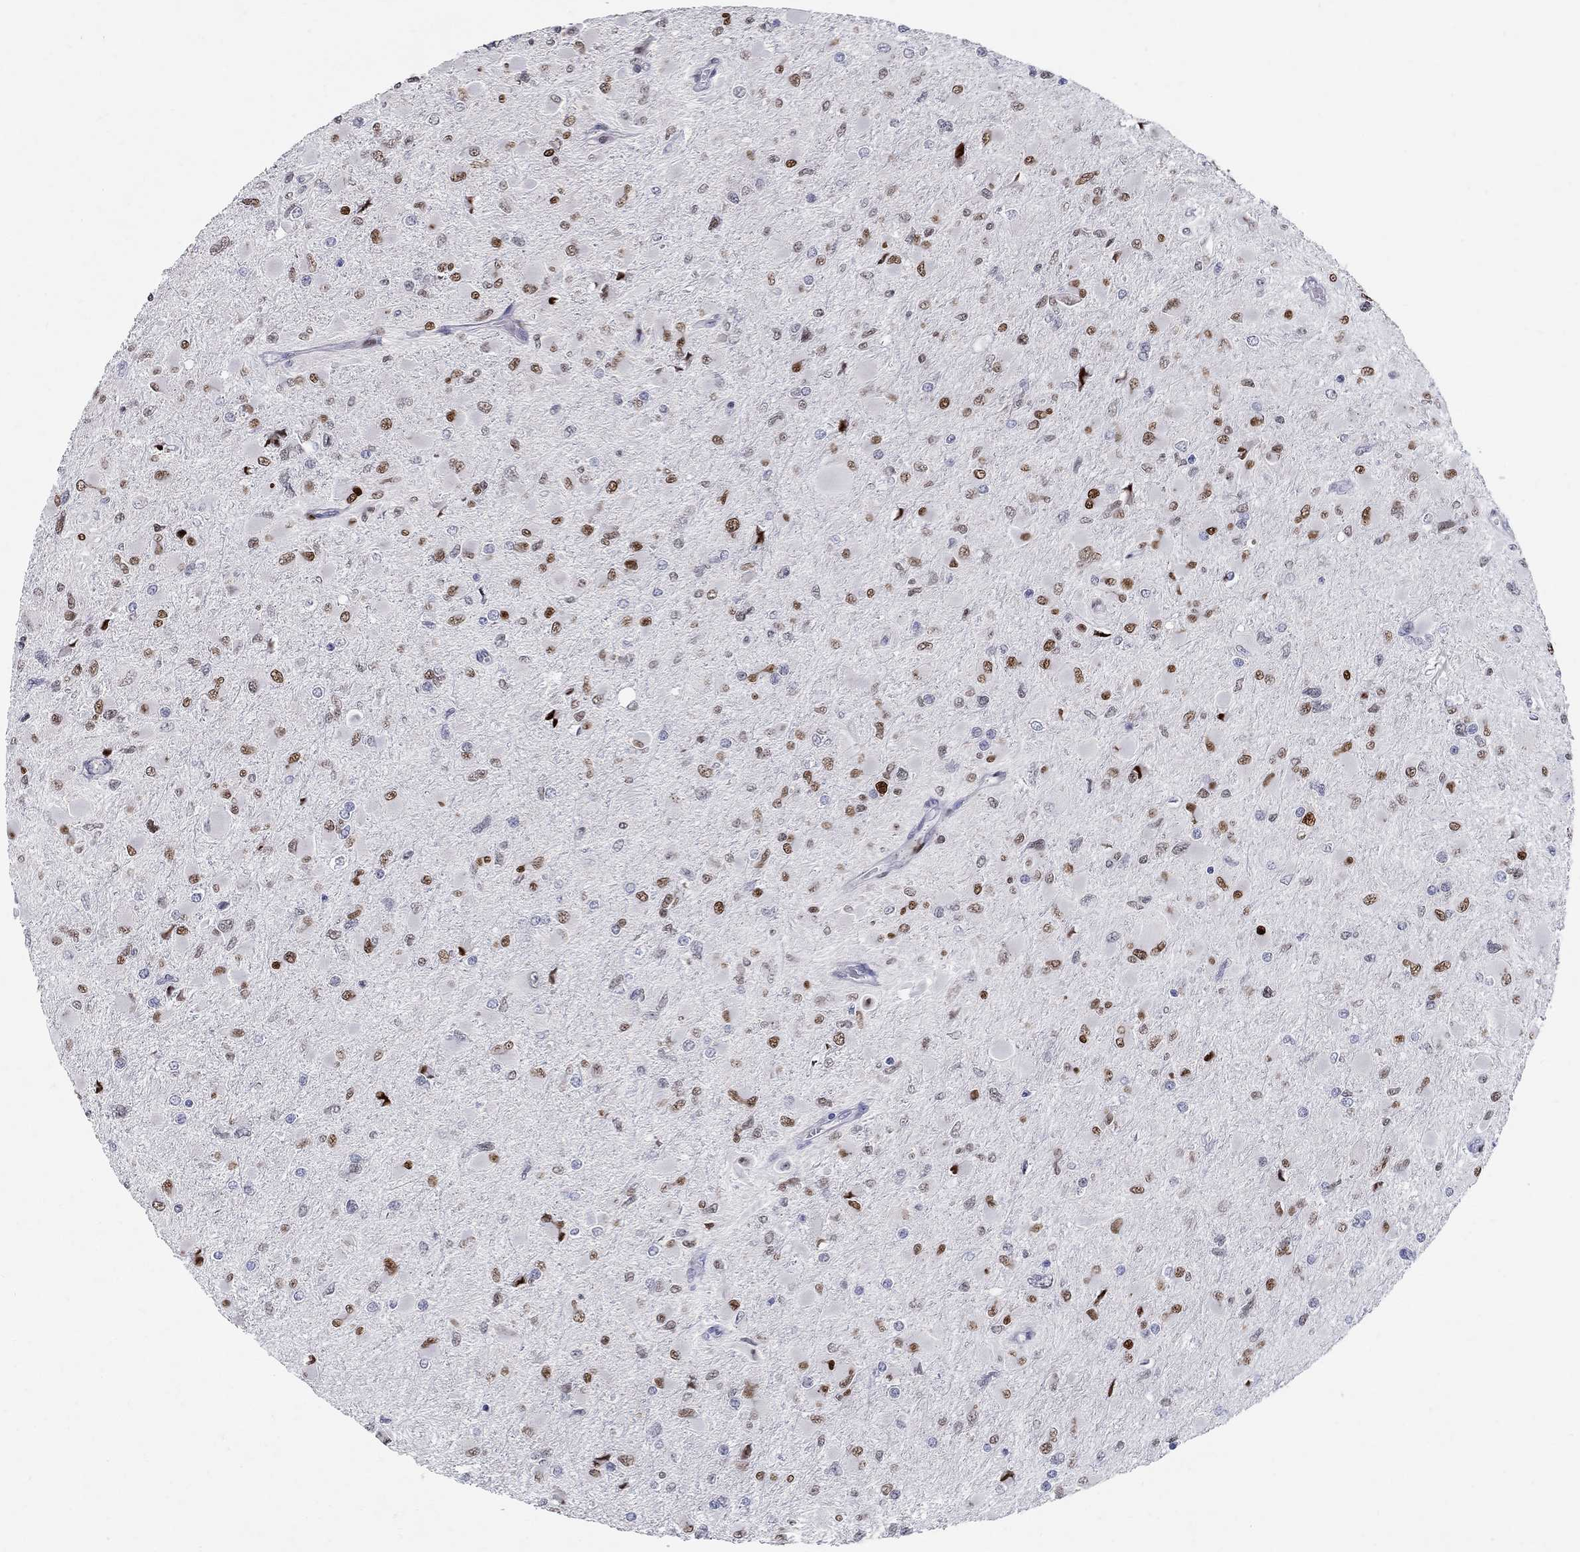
{"staining": {"intensity": "strong", "quantity": "25%-75%", "location": "nuclear"}, "tissue": "glioma", "cell_type": "Tumor cells", "image_type": "cancer", "snomed": [{"axis": "morphology", "description": "Glioma, malignant, High grade"}, {"axis": "topography", "description": "Cerebral cortex"}], "caption": "An immunohistochemistry (IHC) histopathology image of neoplastic tissue is shown. Protein staining in brown highlights strong nuclear positivity in high-grade glioma (malignant) within tumor cells.", "gene": "RAPGEF5", "patient": {"sex": "female", "age": 36}}